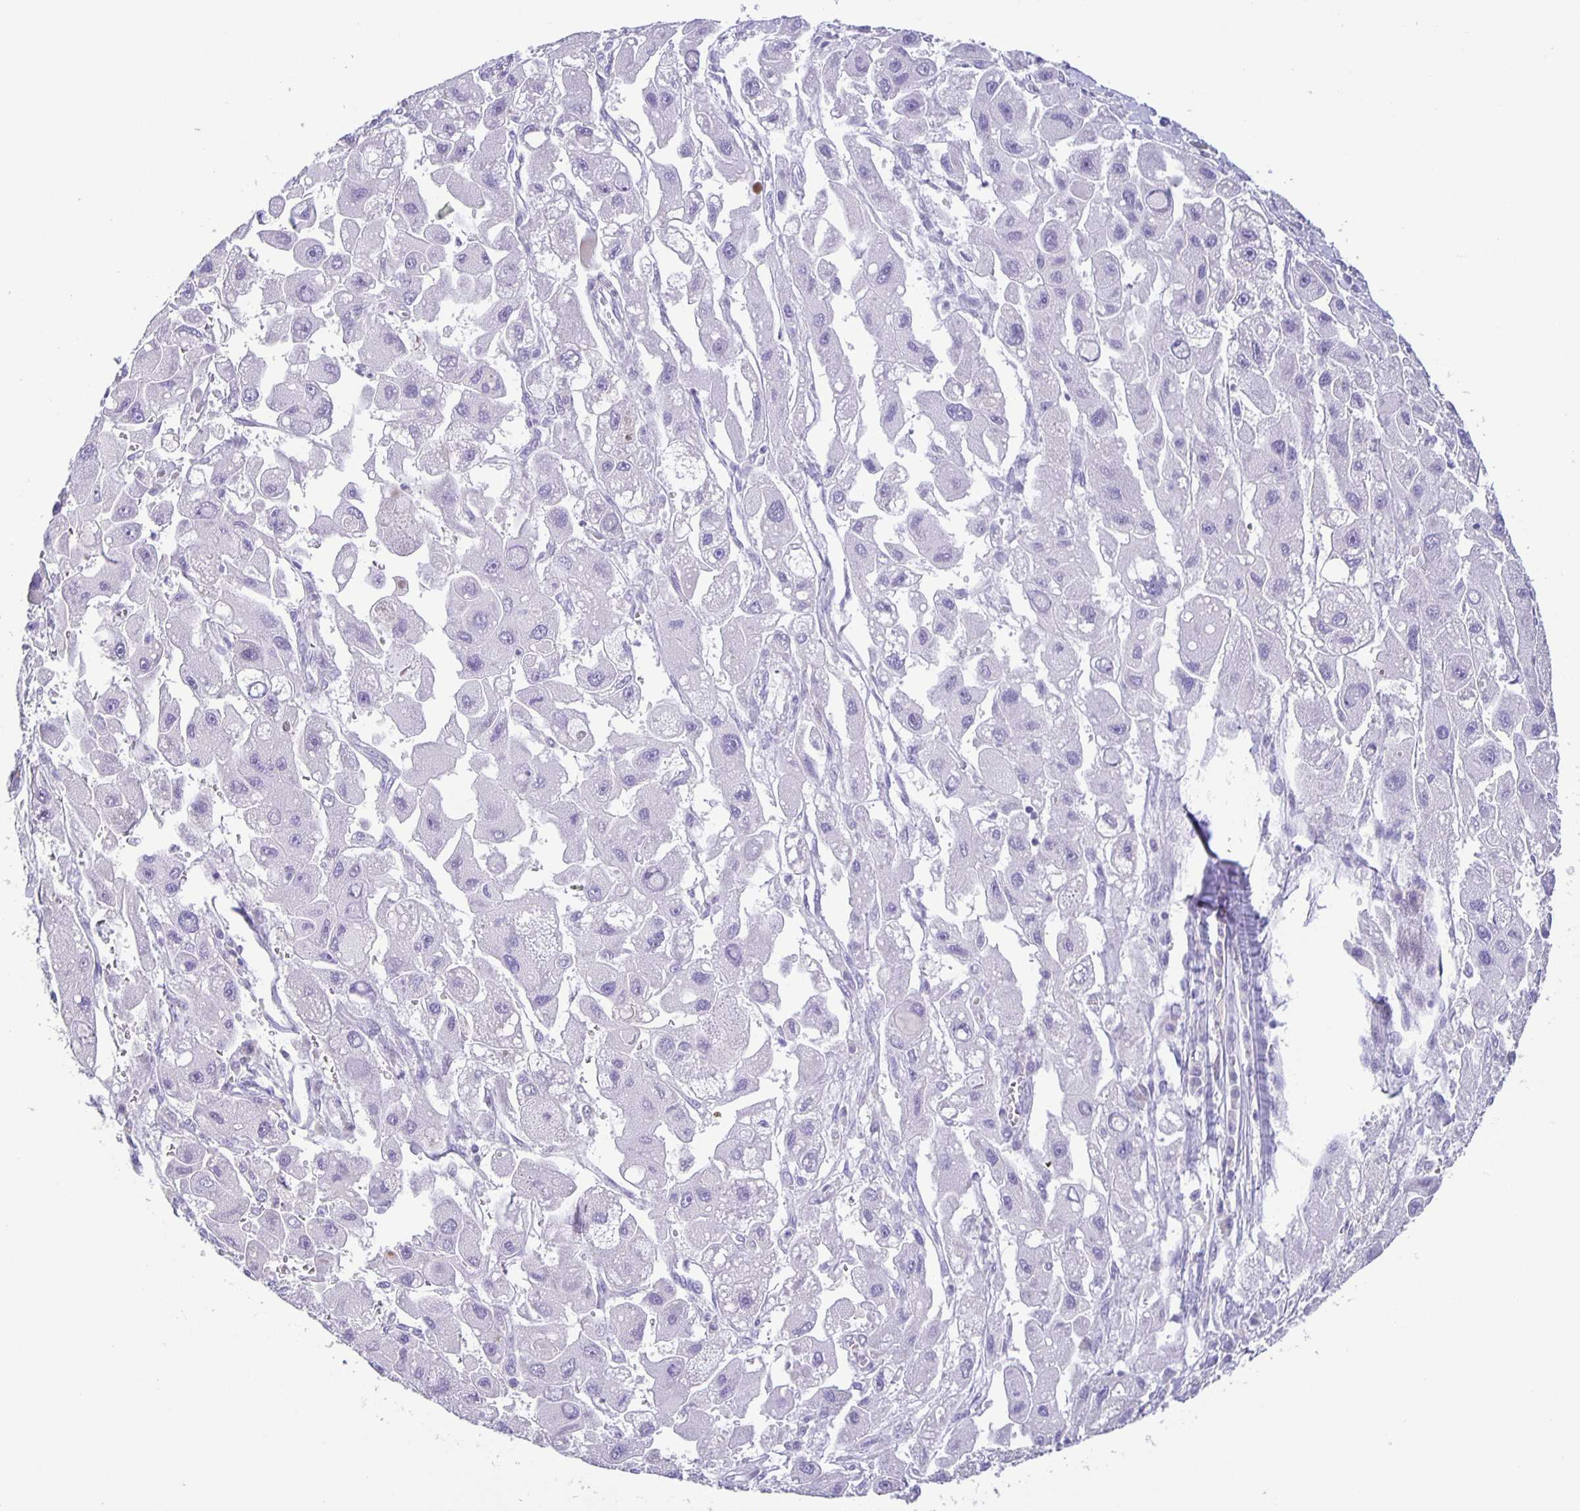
{"staining": {"intensity": "negative", "quantity": "none", "location": "none"}, "tissue": "liver cancer", "cell_type": "Tumor cells", "image_type": "cancer", "snomed": [{"axis": "morphology", "description": "Carcinoma, Hepatocellular, NOS"}, {"axis": "topography", "description": "Liver"}], "caption": "An immunohistochemistry (IHC) image of liver cancer is shown. There is no staining in tumor cells of liver cancer. (Brightfield microscopy of DAB IHC at high magnification).", "gene": "PHRF1", "patient": {"sex": "male", "age": 24}}